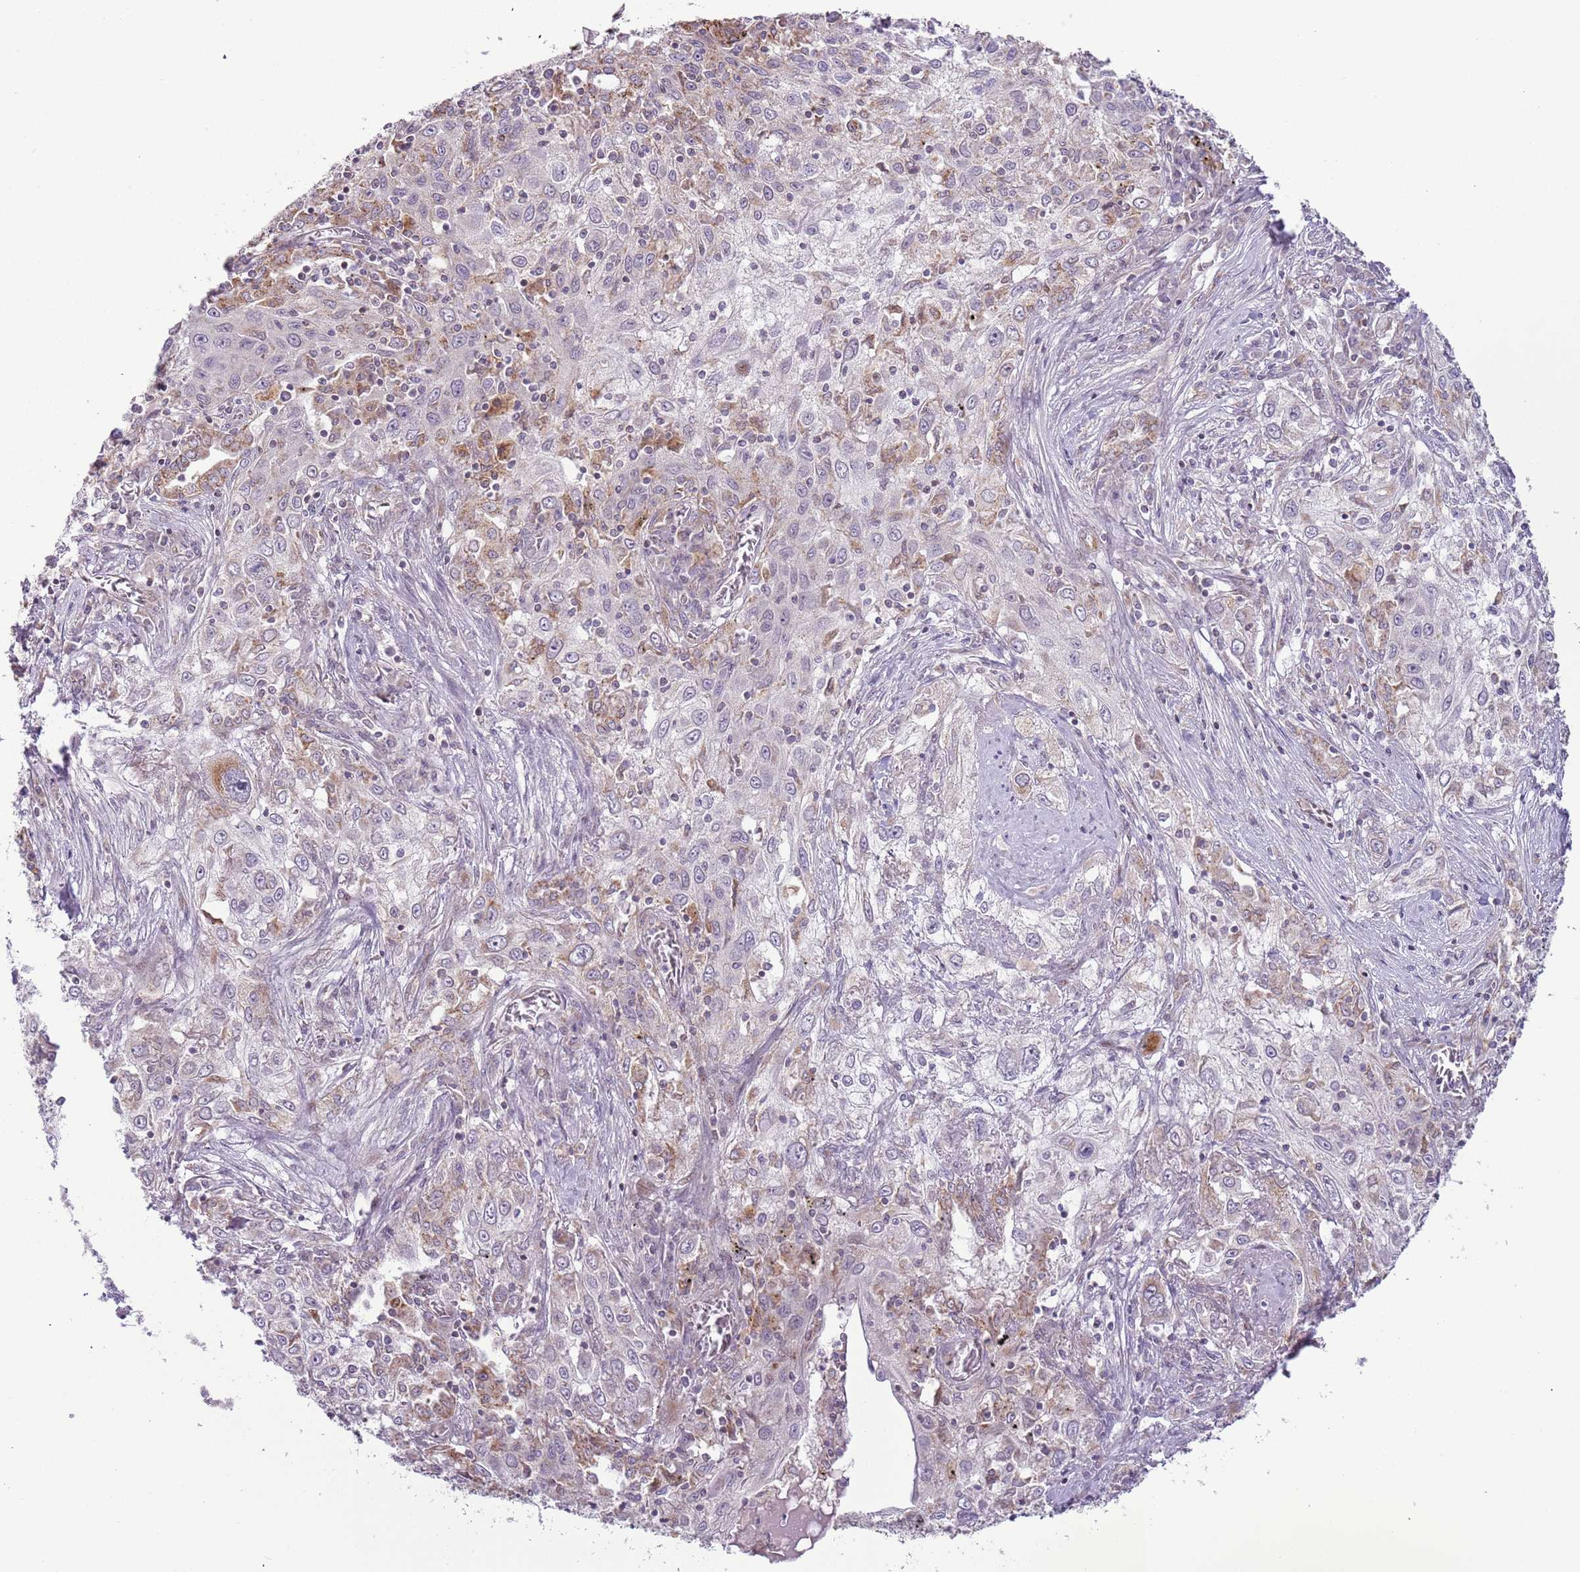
{"staining": {"intensity": "moderate", "quantity": "25%-75%", "location": "cytoplasmic/membranous"}, "tissue": "lung cancer", "cell_type": "Tumor cells", "image_type": "cancer", "snomed": [{"axis": "morphology", "description": "Squamous cell carcinoma, NOS"}, {"axis": "topography", "description": "Lung"}], "caption": "Immunohistochemistry (IHC) image of neoplastic tissue: human lung cancer (squamous cell carcinoma) stained using immunohistochemistry (IHC) displays medium levels of moderate protein expression localized specifically in the cytoplasmic/membranous of tumor cells, appearing as a cytoplasmic/membranous brown color.", "gene": "MLLT11", "patient": {"sex": "female", "age": 69}}